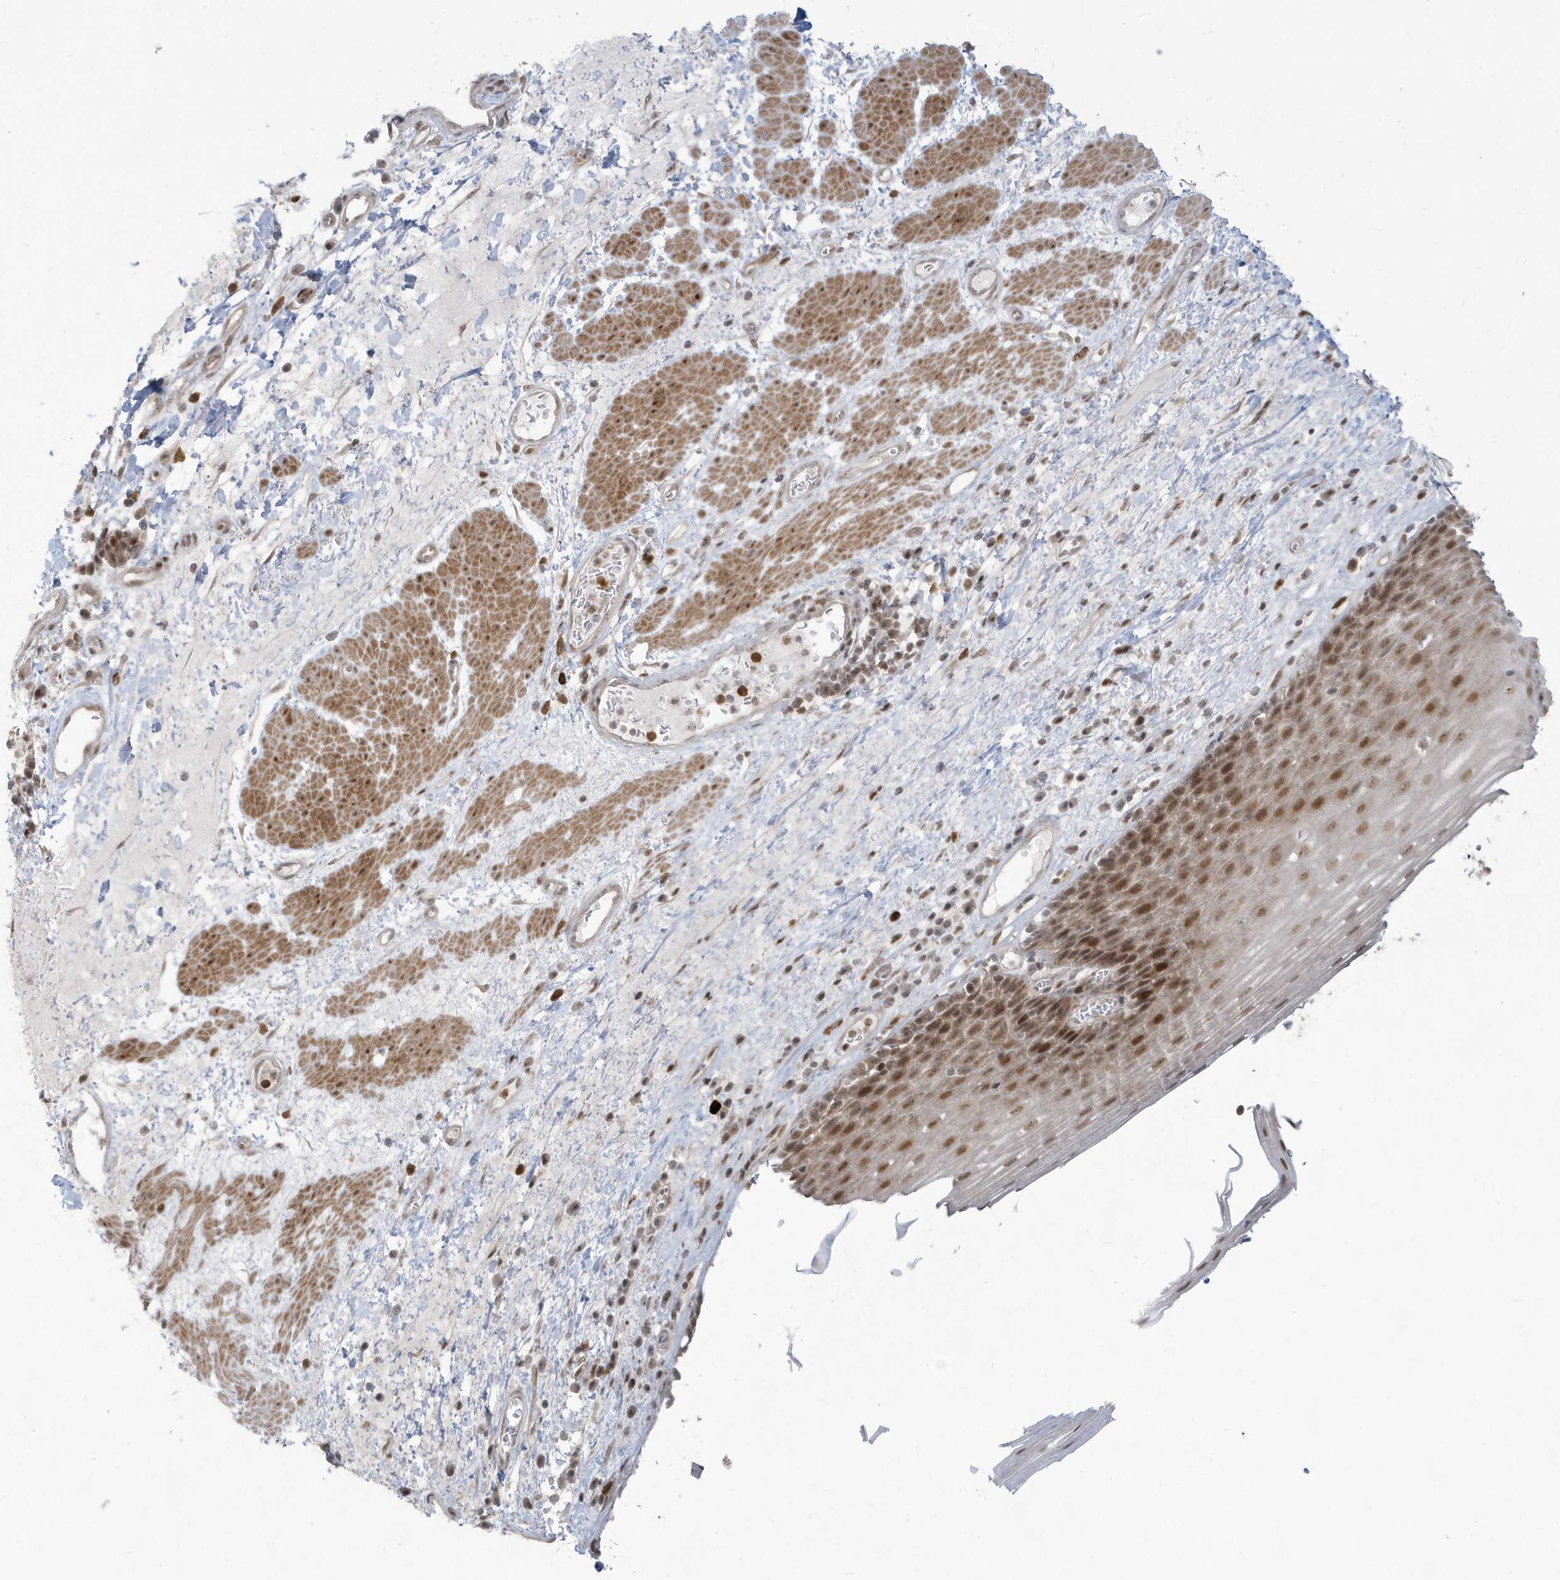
{"staining": {"intensity": "moderate", "quantity": ">75%", "location": "nuclear"}, "tissue": "esophagus", "cell_type": "Squamous epithelial cells", "image_type": "normal", "snomed": [{"axis": "morphology", "description": "Normal tissue, NOS"}, {"axis": "topography", "description": "Esophagus"}], "caption": "This is a micrograph of immunohistochemistry staining of benign esophagus, which shows moderate staining in the nuclear of squamous epithelial cells.", "gene": "C1orf52", "patient": {"sex": "male", "age": 62}}